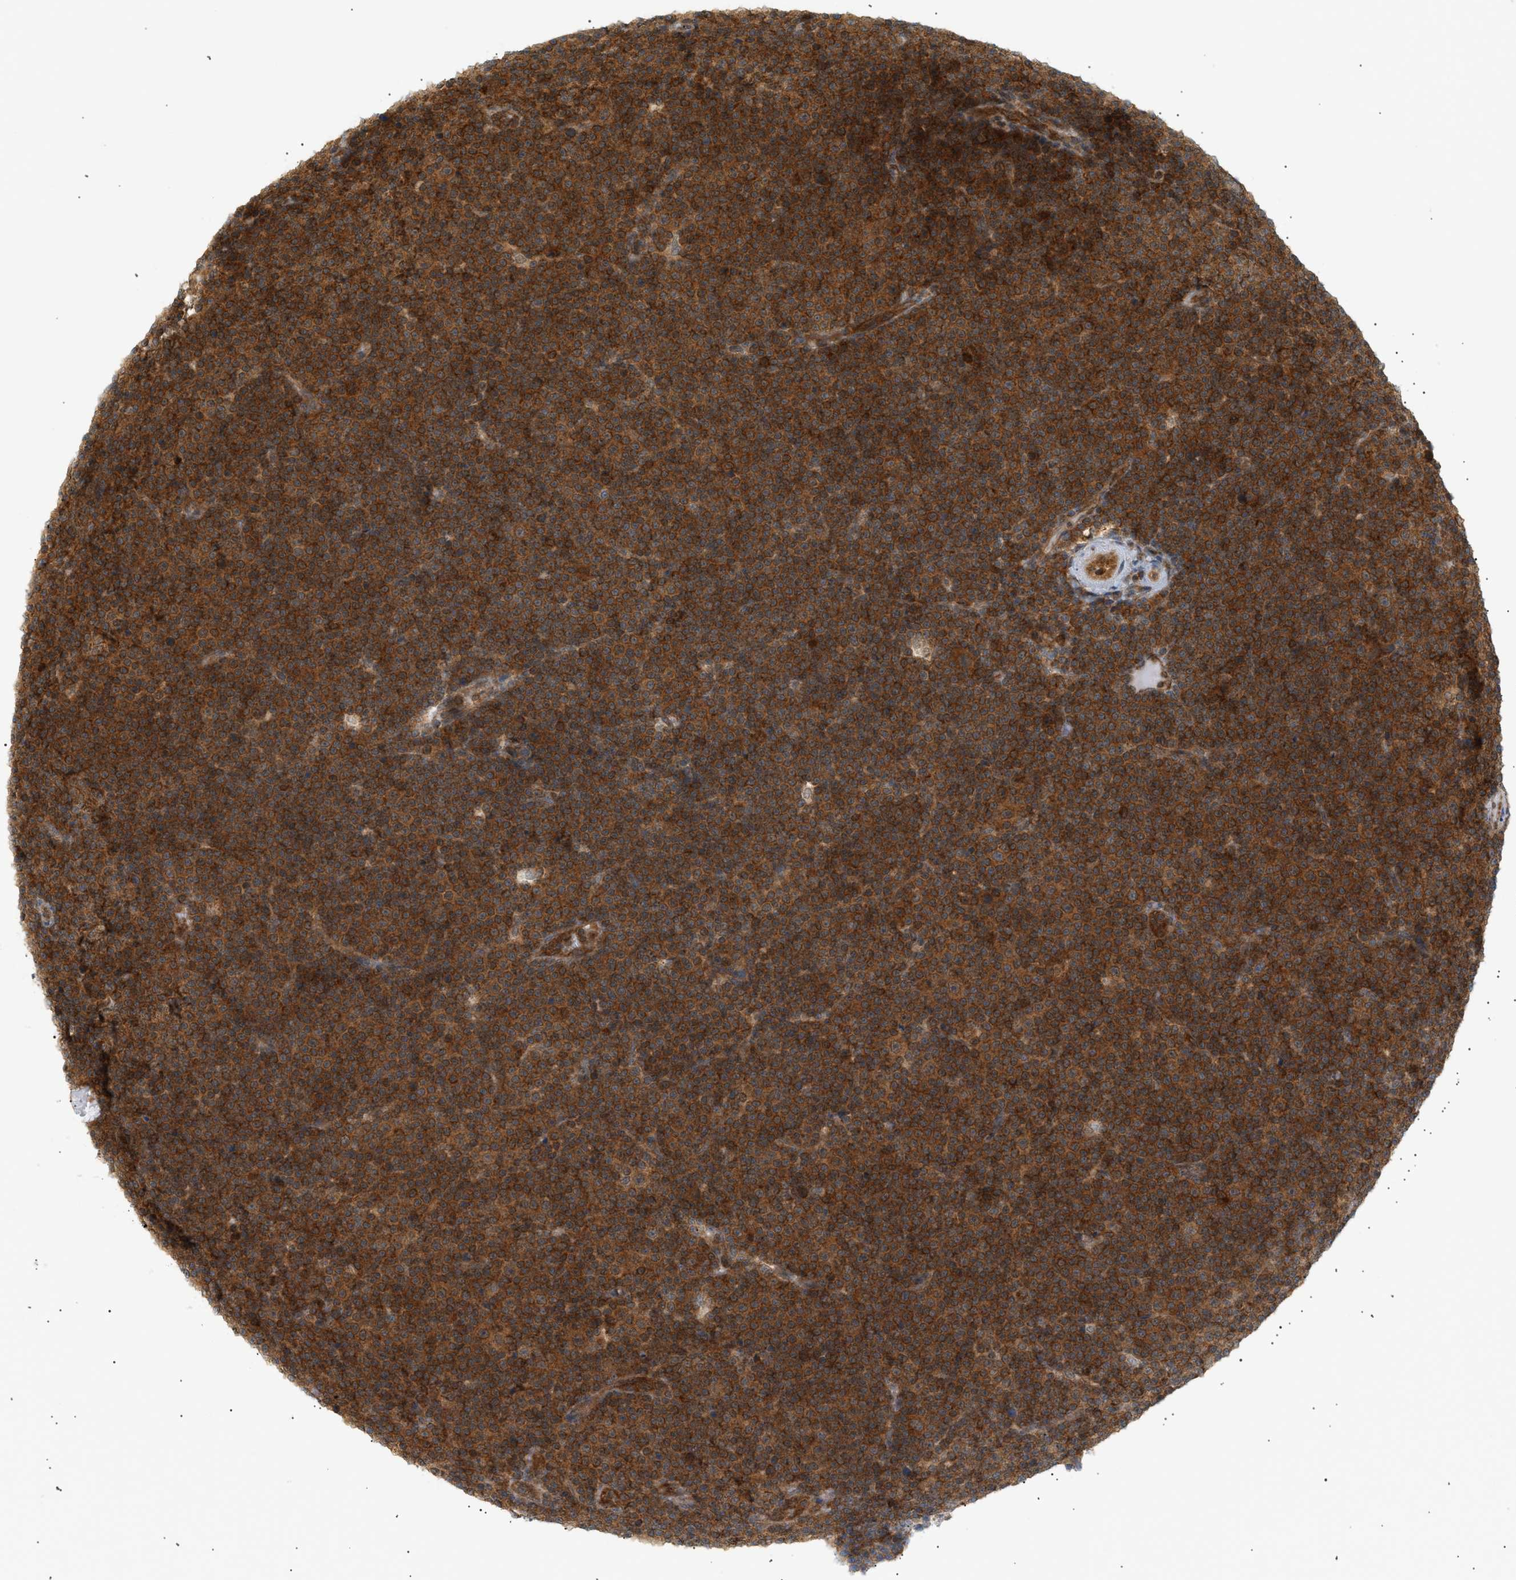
{"staining": {"intensity": "strong", "quantity": ">75%", "location": "cytoplasmic/membranous"}, "tissue": "lymphoma", "cell_type": "Tumor cells", "image_type": "cancer", "snomed": [{"axis": "morphology", "description": "Malignant lymphoma, non-Hodgkin's type, Low grade"}, {"axis": "topography", "description": "Lymph node"}], "caption": "Strong cytoplasmic/membranous protein positivity is seen in about >75% of tumor cells in low-grade malignant lymphoma, non-Hodgkin's type.", "gene": "SHC1", "patient": {"sex": "female", "age": 67}}